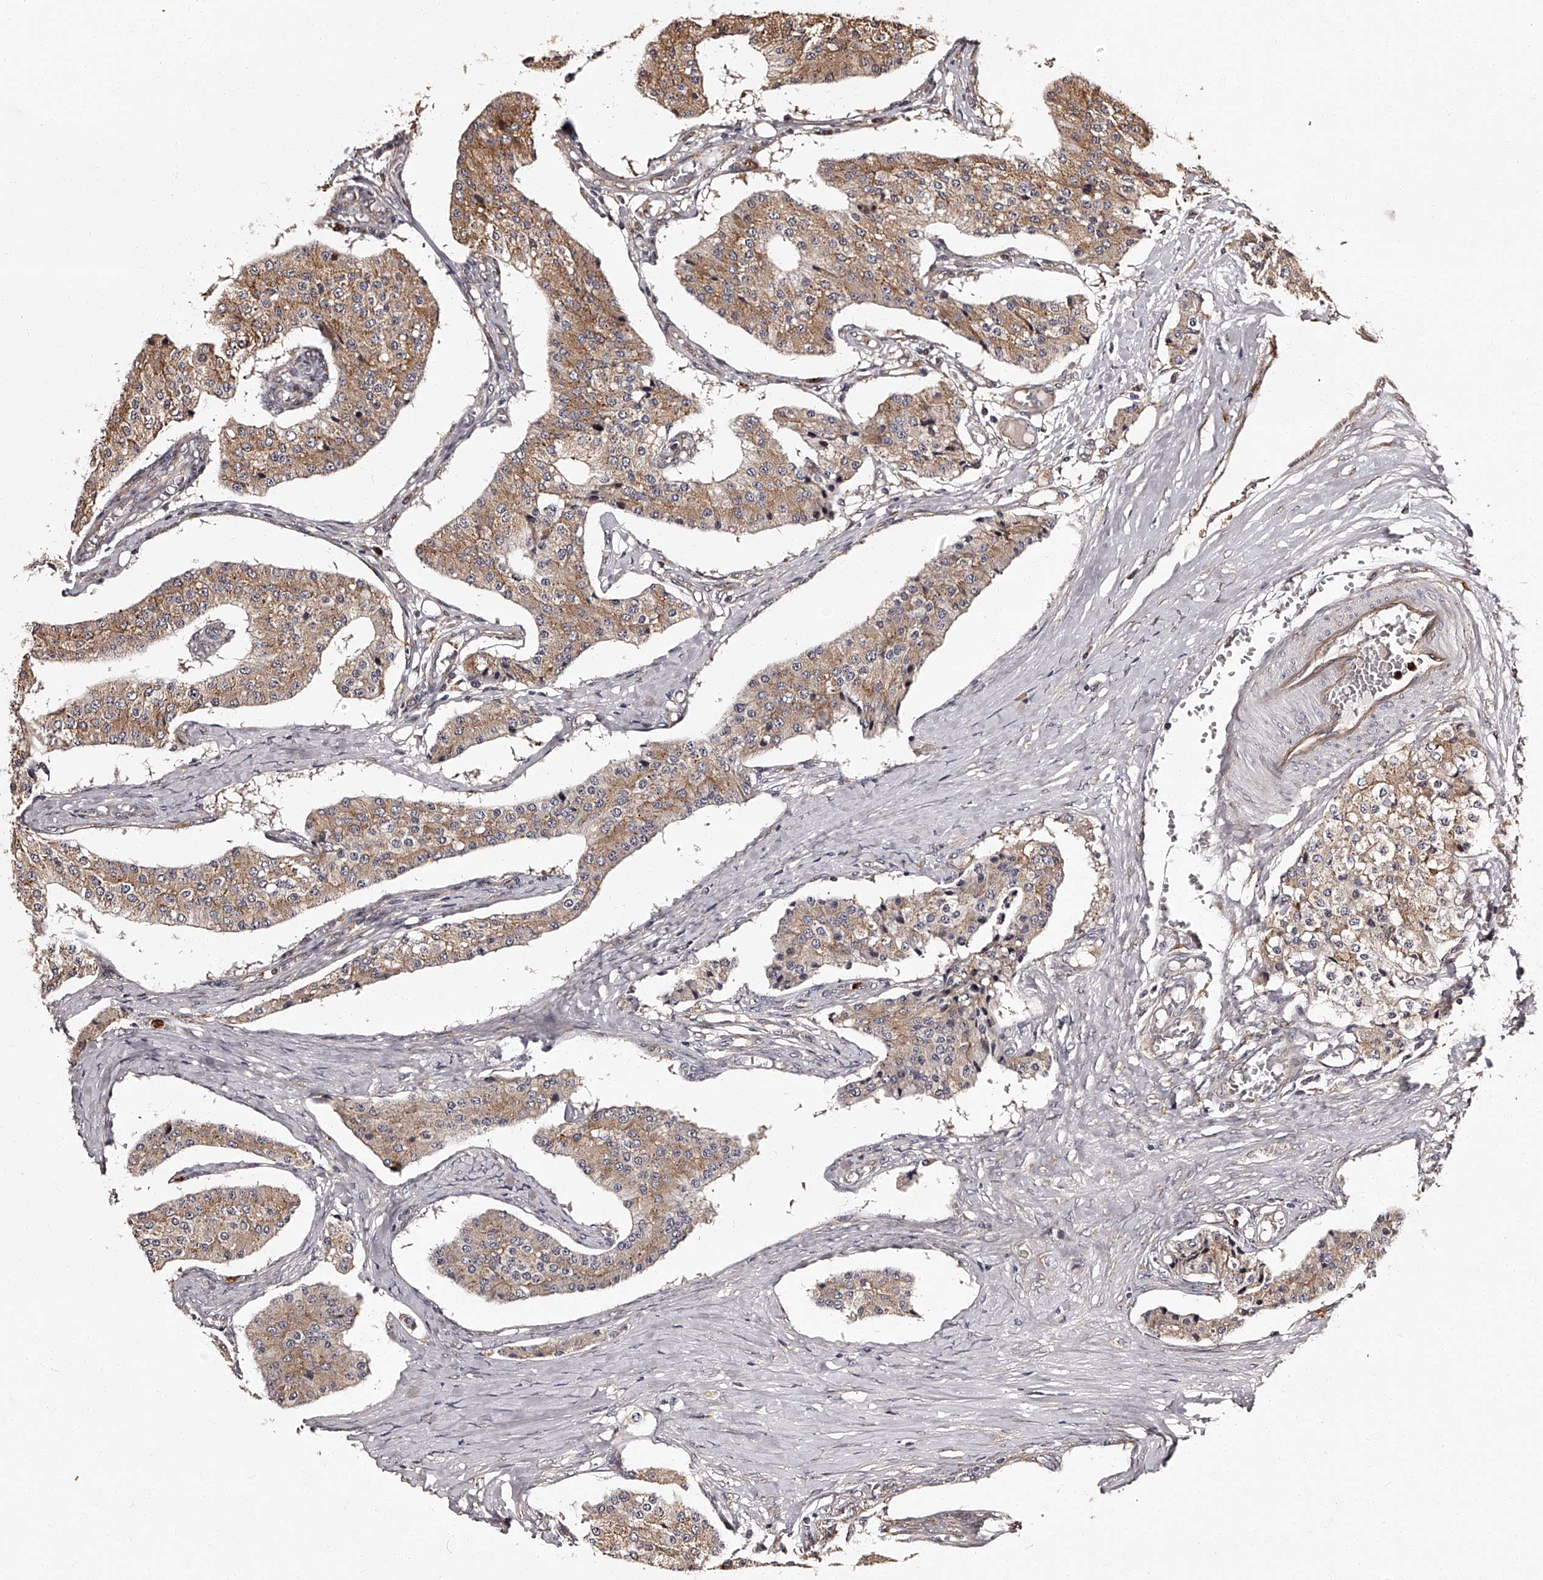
{"staining": {"intensity": "moderate", "quantity": "25%-75%", "location": "cytoplasmic/membranous"}, "tissue": "carcinoid", "cell_type": "Tumor cells", "image_type": "cancer", "snomed": [{"axis": "morphology", "description": "Carcinoid, malignant, NOS"}, {"axis": "topography", "description": "Colon"}], "caption": "IHC (DAB (3,3'-diaminobenzidine)) staining of malignant carcinoid demonstrates moderate cytoplasmic/membranous protein positivity in approximately 25%-75% of tumor cells. Nuclei are stained in blue.", "gene": "RSC1A1", "patient": {"sex": "female", "age": 52}}